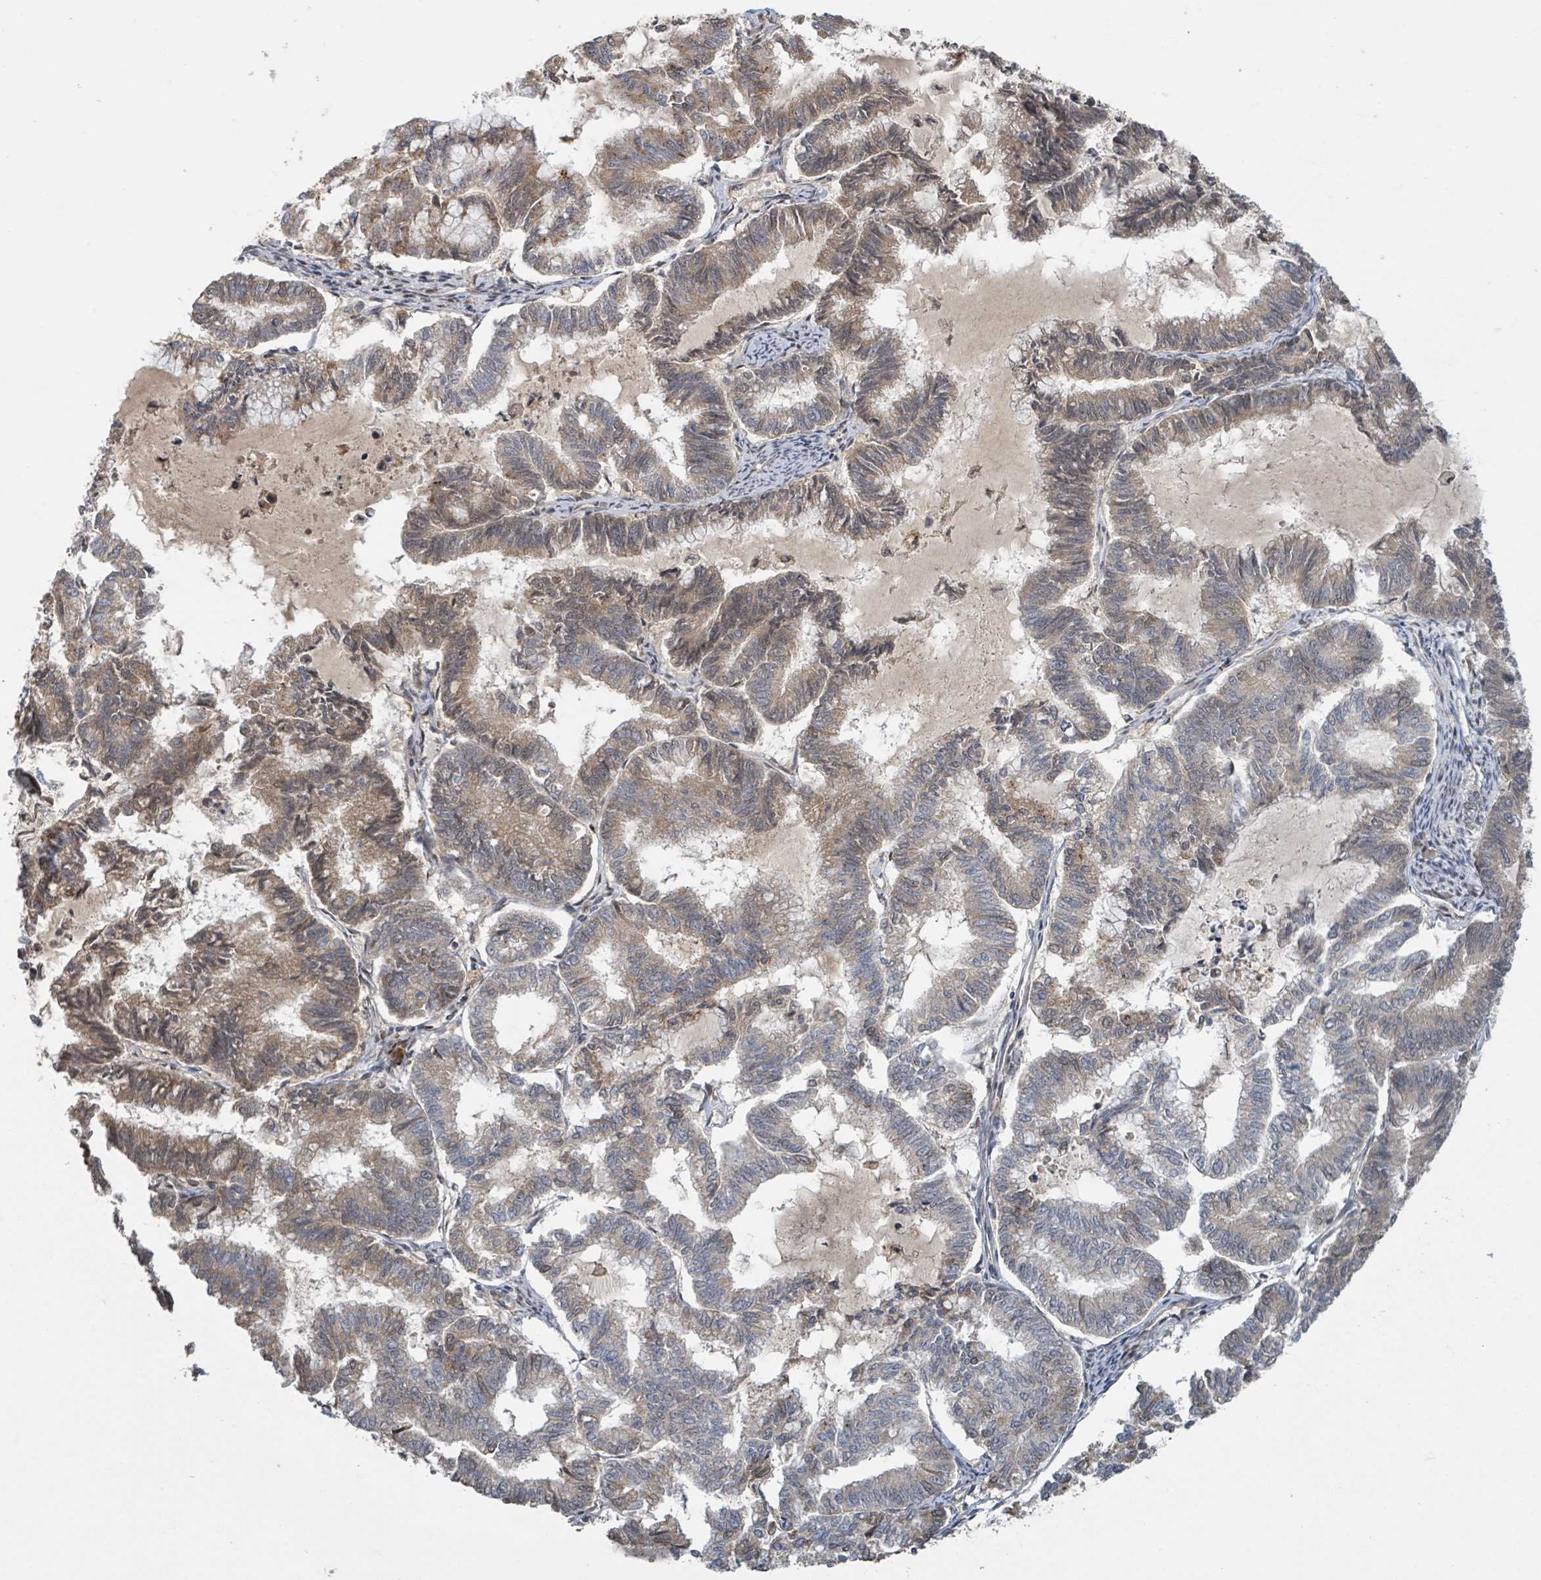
{"staining": {"intensity": "moderate", "quantity": "25%-75%", "location": "cytoplasmic/membranous"}, "tissue": "endometrial cancer", "cell_type": "Tumor cells", "image_type": "cancer", "snomed": [{"axis": "morphology", "description": "Adenocarcinoma, NOS"}, {"axis": "topography", "description": "Endometrium"}], "caption": "The histopathology image exhibits staining of endometrial adenocarcinoma, revealing moderate cytoplasmic/membranous protein staining (brown color) within tumor cells.", "gene": "ZBTB14", "patient": {"sex": "female", "age": 79}}